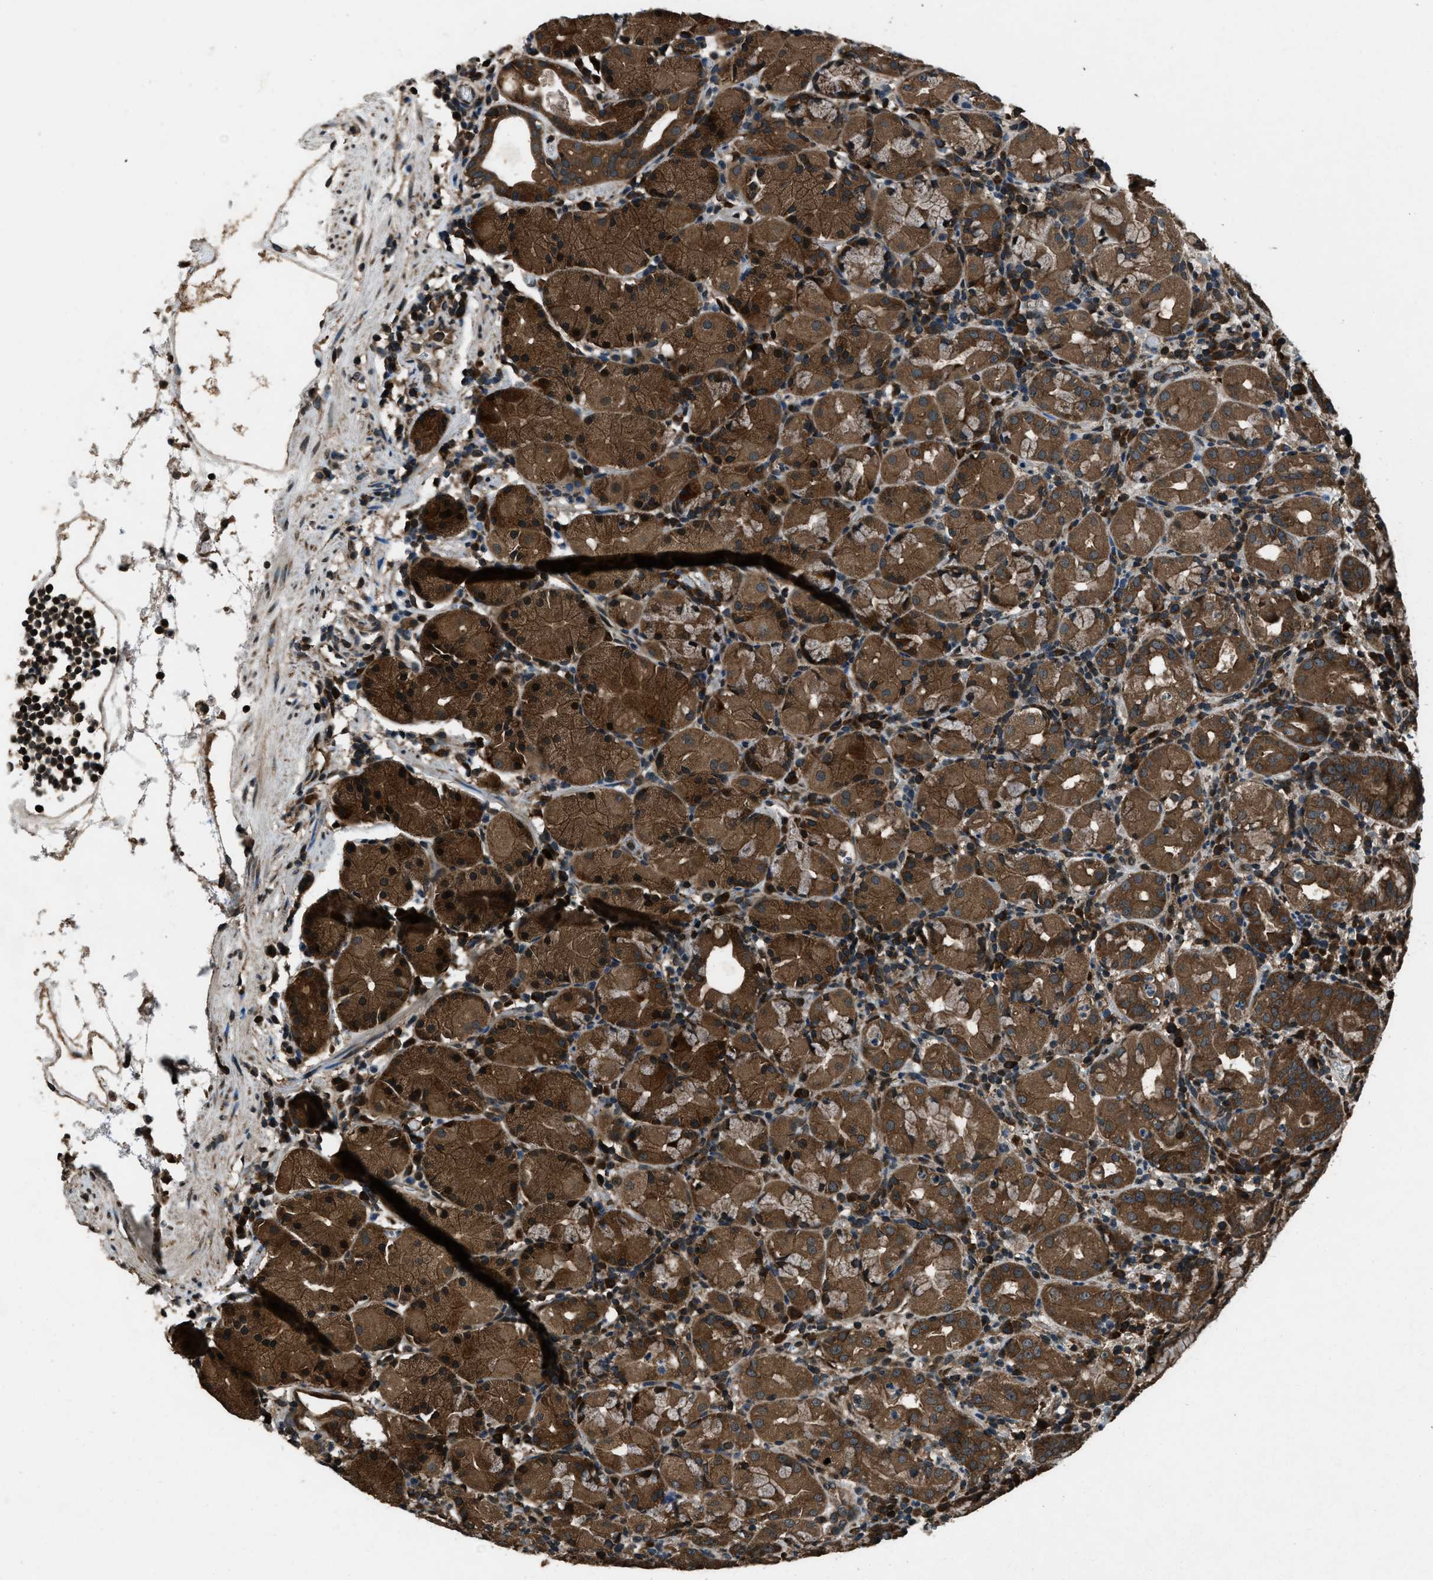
{"staining": {"intensity": "strong", "quantity": ">75%", "location": "cytoplasmic/membranous"}, "tissue": "stomach", "cell_type": "Glandular cells", "image_type": "normal", "snomed": [{"axis": "morphology", "description": "Normal tissue, NOS"}, {"axis": "topography", "description": "Stomach"}, {"axis": "topography", "description": "Stomach, lower"}], "caption": "IHC of unremarkable stomach displays high levels of strong cytoplasmic/membranous expression in about >75% of glandular cells. Immunohistochemistry (ihc) stains the protein of interest in brown and the nuclei are stained blue.", "gene": "TRIM4", "patient": {"sex": "female", "age": 75}}